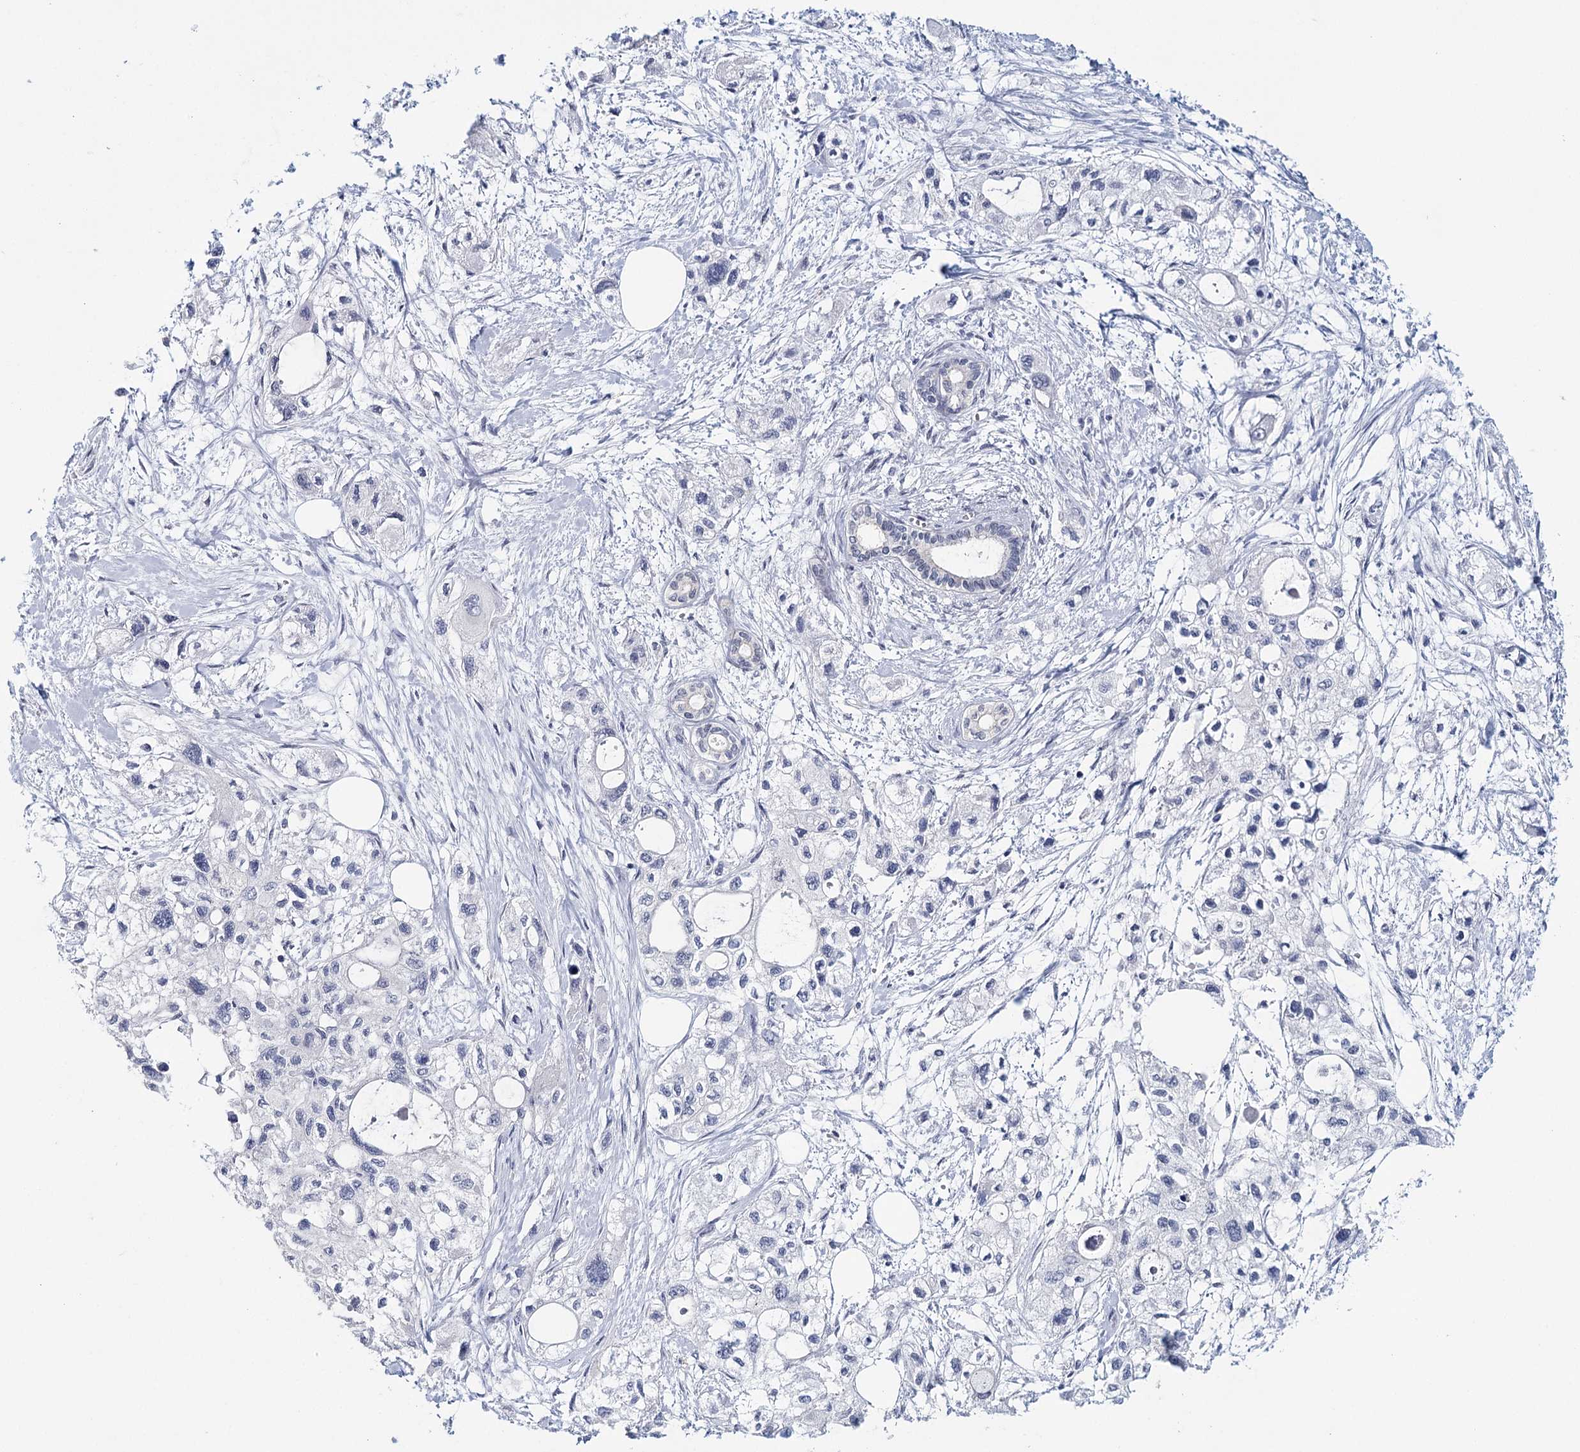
{"staining": {"intensity": "negative", "quantity": "none", "location": "none"}, "tissue": "pancreatic cancer", "cell_type": "Tumor cells", "image_type": "cancer", "snomed": [{"axis": "morphology", "description": "Adenocarcinoma, NOS"}, {"axis": "topography", "description": "Pancreas"}], "caption": "Immunohistochemistry photomicrograph of neoplastic tissue: pancreatic cancer (adenocarcinoma) stained with DAB displays no significant protein positivity in tumor cells.", "gene": "HSPA4L", "patient": {"sex": "male", "age": 75}}